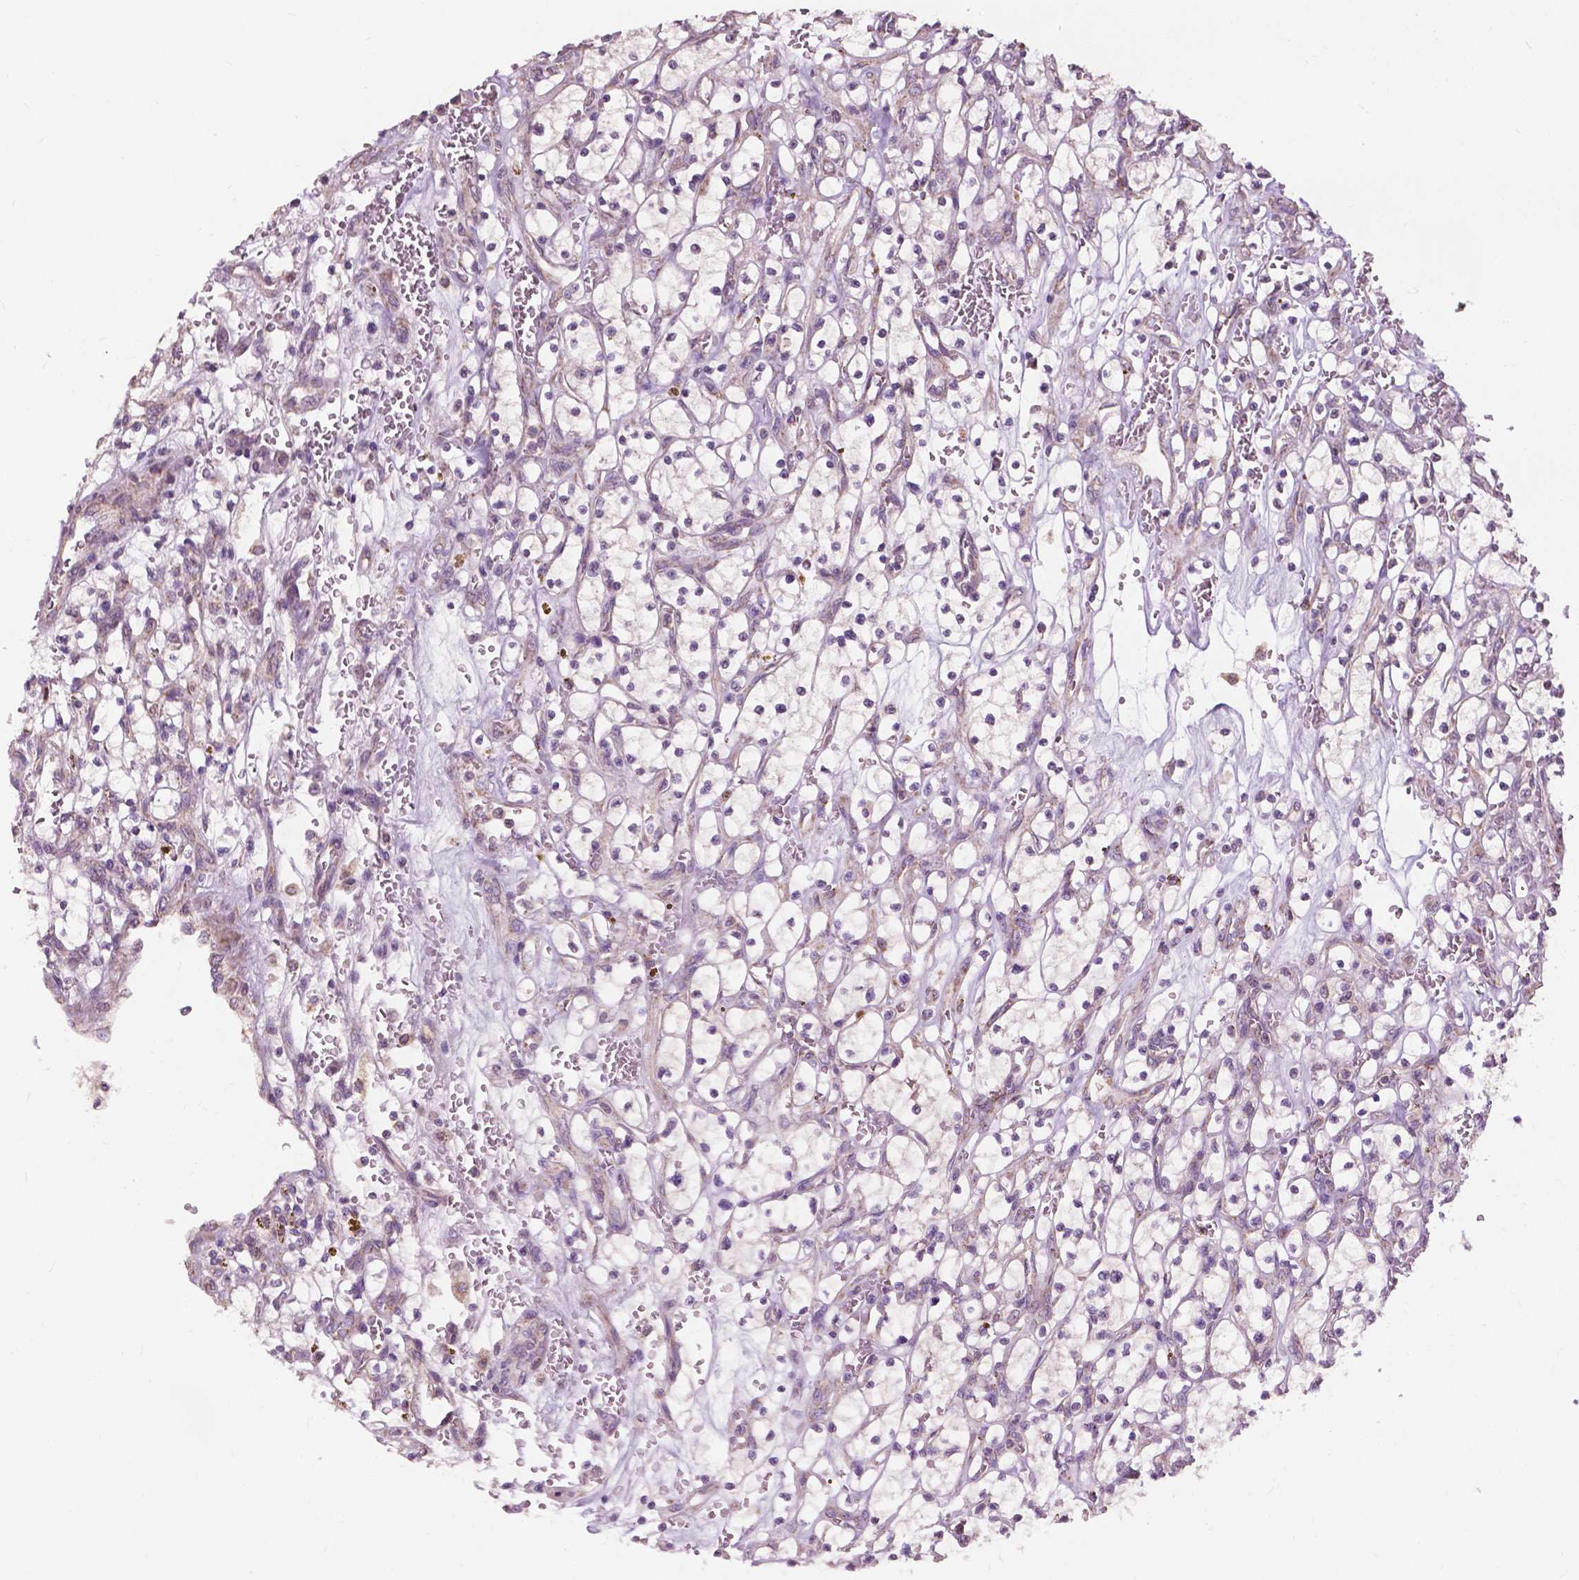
{"staining": {"intensity": "weak", "quantity": "<25%", "location": "cytoplasmic/membranous"}, "tissue": "renal cancer", "cell_type": "Tumor cells", "image_type": "cancer", "snomed": [{"axis": "morphology", "description": "Adenocarcinoma, NOS"}, {"axis": "topography", "description": "Kidney"}], "caption": "Immunohistochemical staining of human renal cancer (adenocarcinoma) exhibits no significant positivity in tumor cells.", "gene": "NDUFA10", "patient": {"sex": "female", "age": 64}}